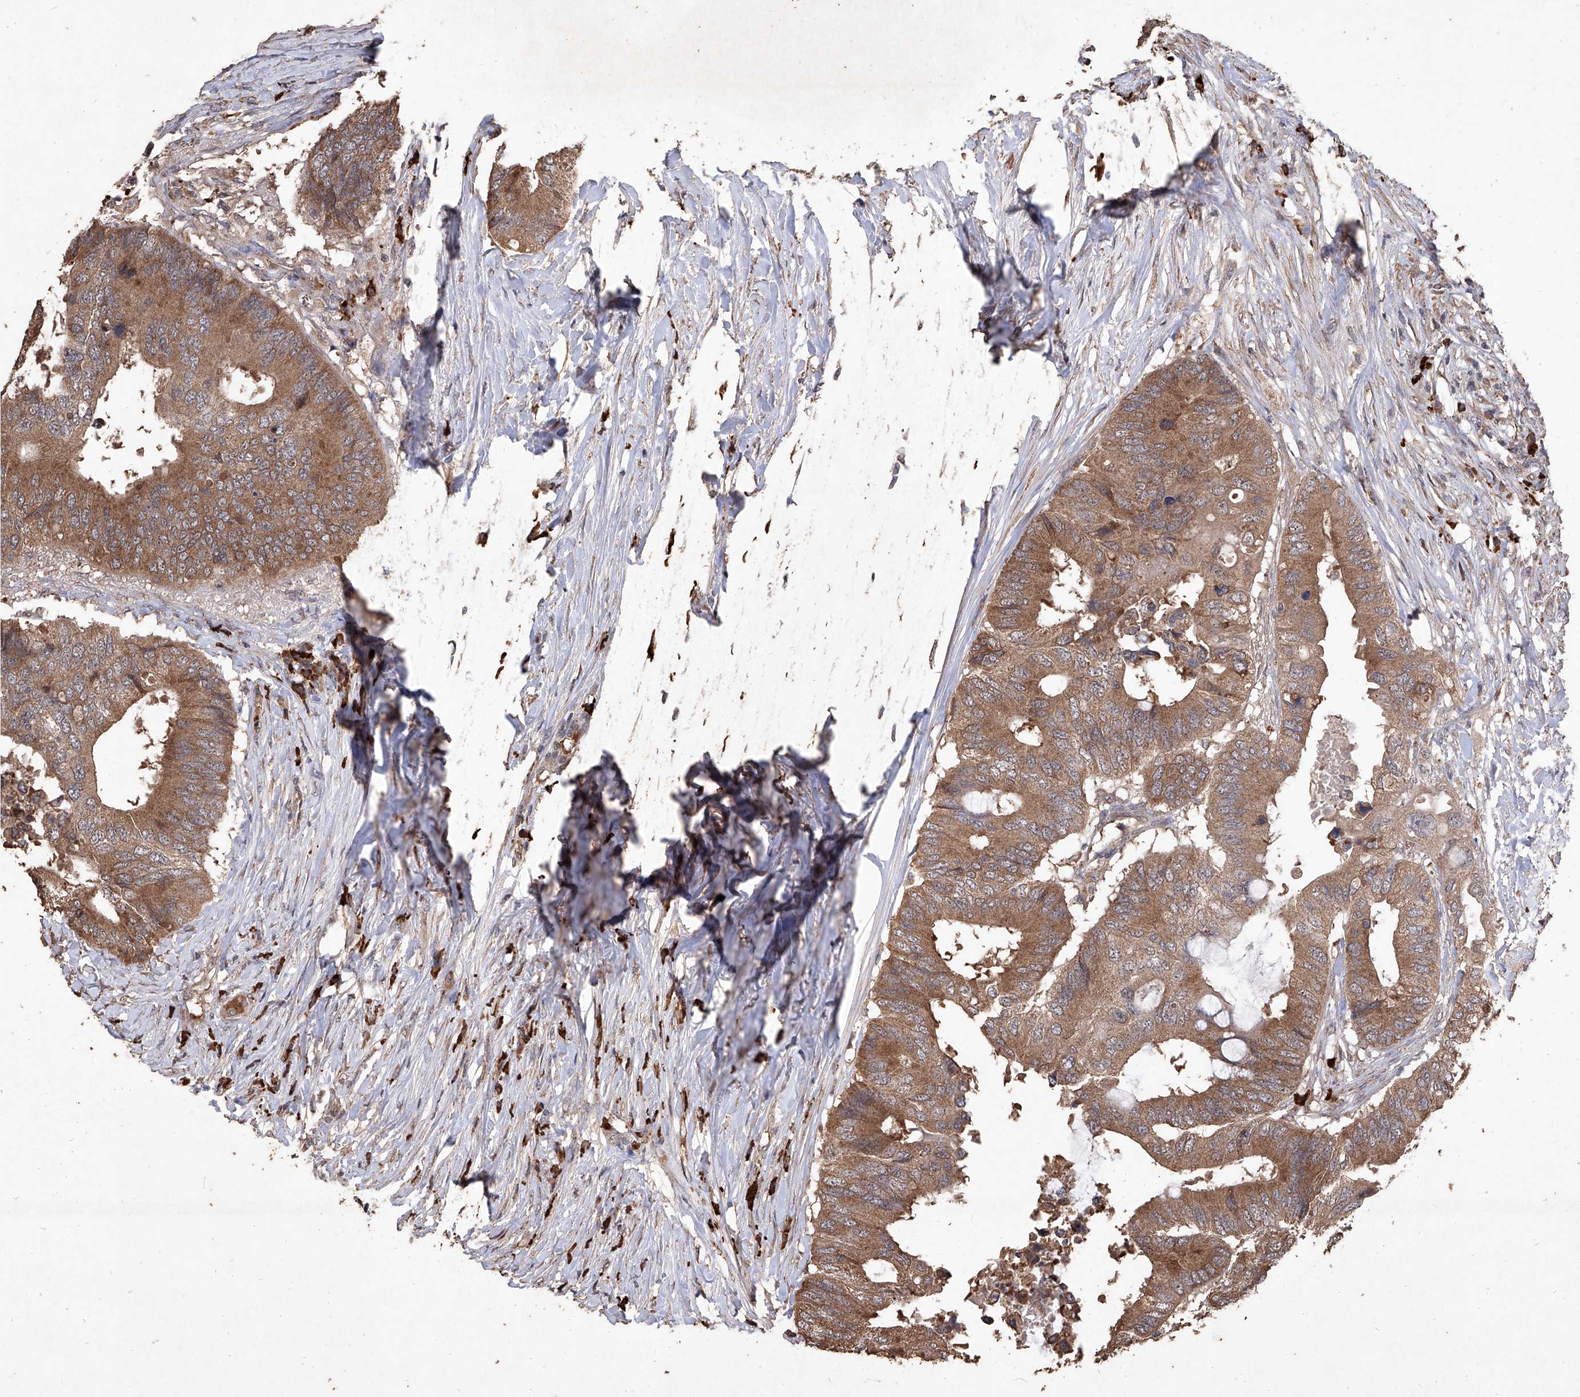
{"staining": {"intensity": "moderate", "quantity": ">75%", "location": "cytoplasmic/membranous"}, "tissue": "colorectal cancer", "cell_type": "Tumor cells", "image_type": "cancer", "snomed": [{"axis": "morphology", "description": "Adenocarcinoma, NOS"}, {"axis": "topography", "description": "Colon"}], "caption": "Immunohistochemical staining of colorectal cancer displays medium levels of moderate cytoplasmic/membranous protein staining in about >75% of tumor cells. The staining was performed using DAB (3,3'-diaminobenzidine) to visualize the protein expression in brown, while the nuclei were stained in blue with hematoxylin (Magnification: 20x).", "gene": "EML1", "patient": {"sex": "male", "age": 71}}